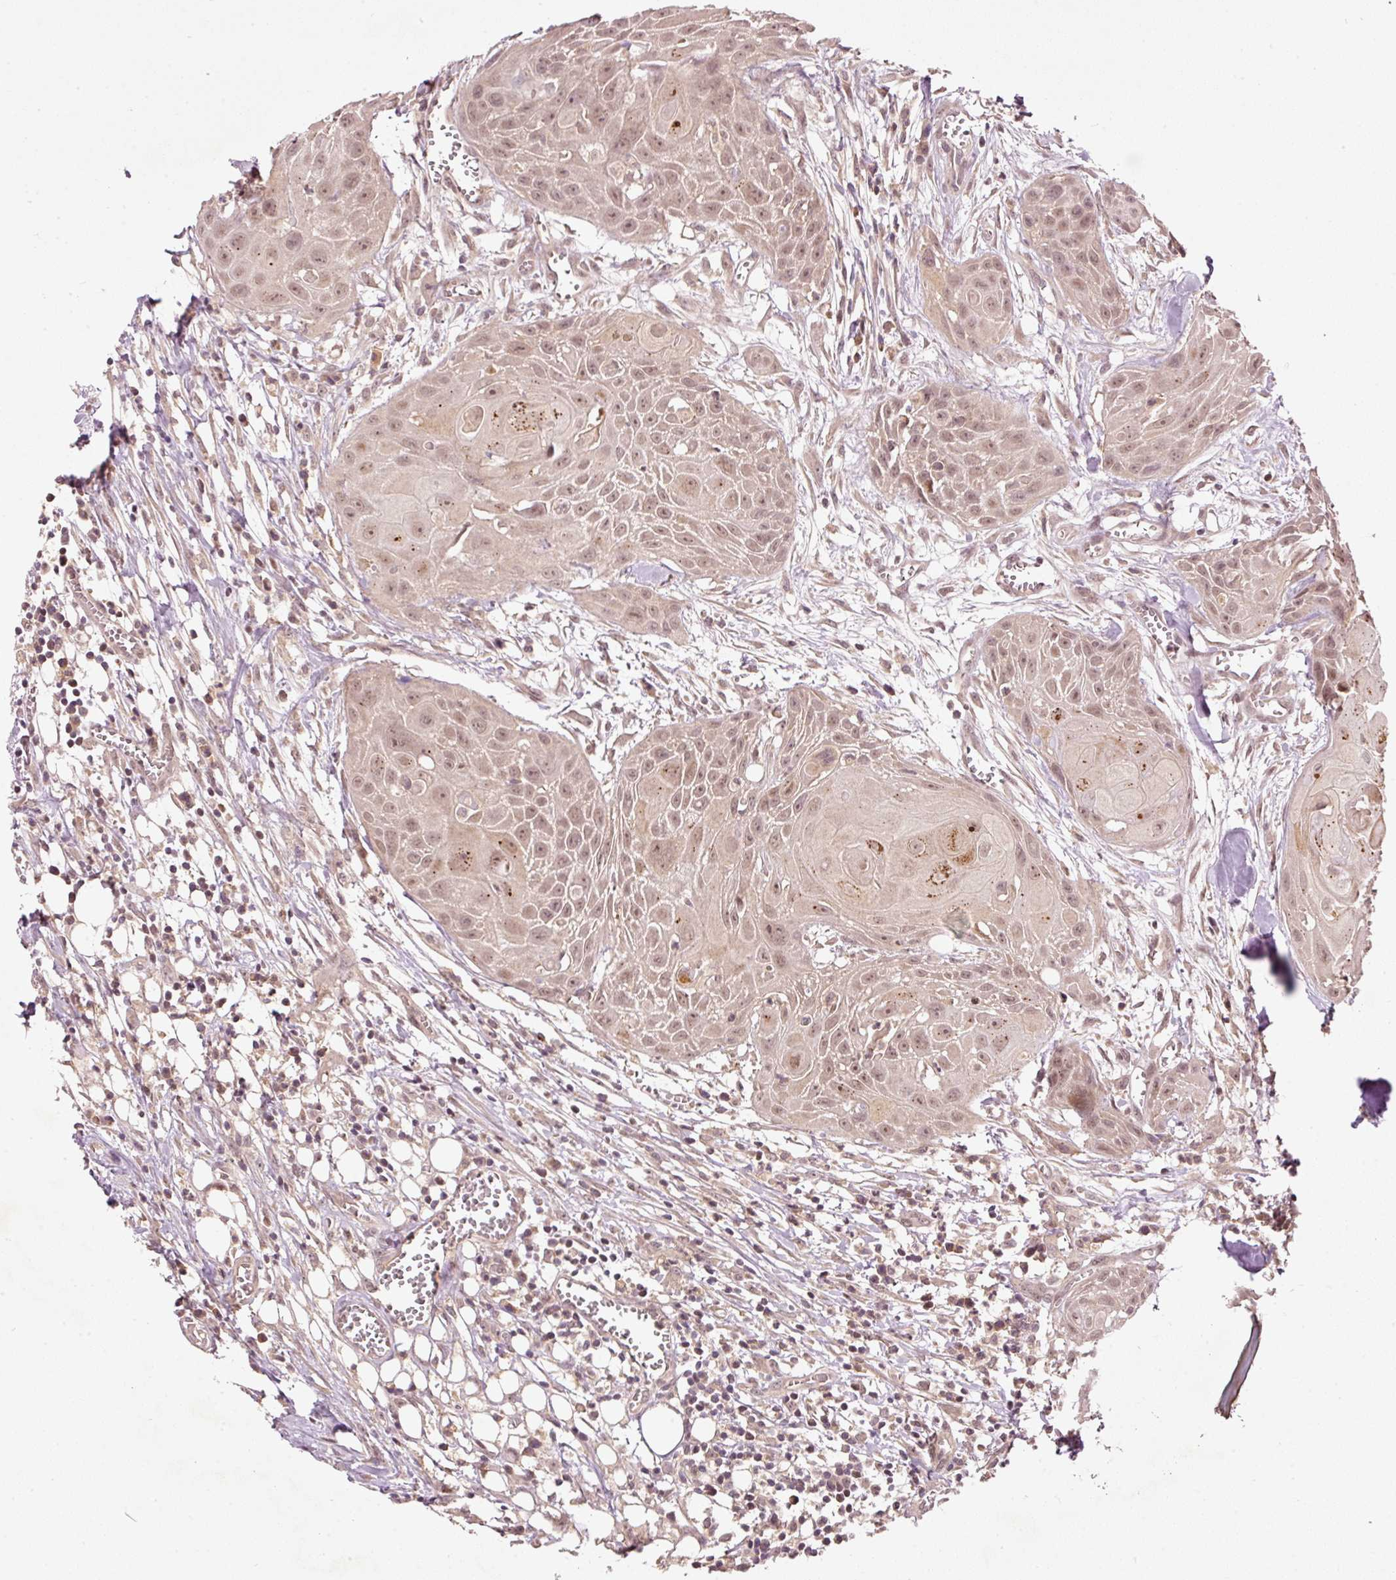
{"staining": {"intensity": "weak", "quantity": "25%-75%", "location": "nuclear"}, "tissue": "head and neck cancer", "cell_type": "Tumor cells", "image_type": "cancer", "snomed": [{"axis": "morphology", "description": "Squamous cell carcinoma, NOS"}, {"axis": "topography", "description": "Lymph node"}, {"axis": "topography", "description": "Salivary gland"}, {"axis": "topography", "description": "Head-Neck"}], "caption": "Head and neck cancer (squamous cell carcinoma) stained for a protein displays weak nuclear positivity in tumor cells. Immunohistochemistry (ihc) stains the protein of interest in brown and the nuclei are stained blue.", "gene": "PCDHB1", "patient": {"sex": "female", "age": 74}}